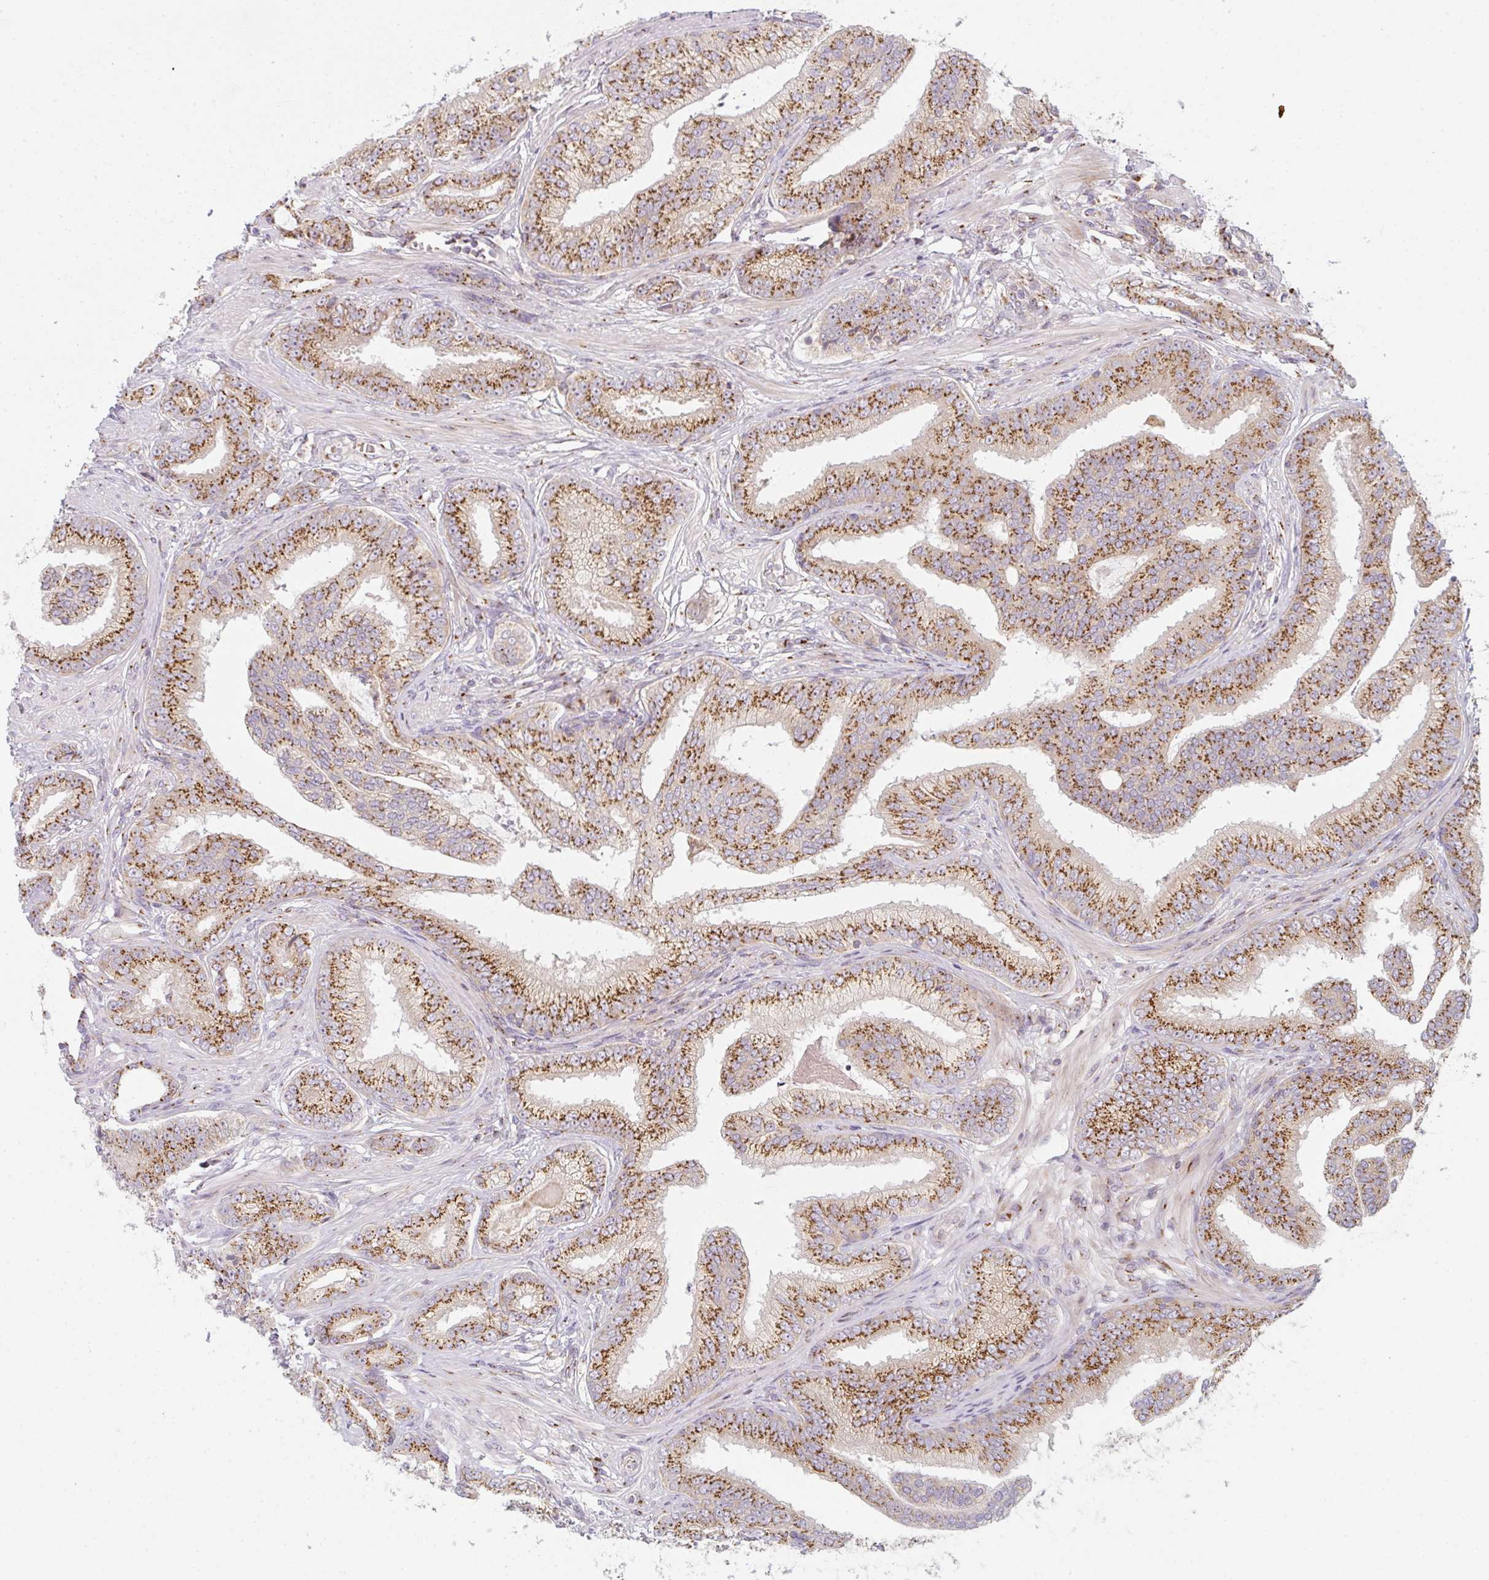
{"staining": {"intensity": "strong", "quantity": ">75%", "location": "cytoplasmic/membranous"}, "tissue": "prostate cancer", "cell_type": "Tumor cells", "image_type": "cancer", "snomed": [{"axis": "morphology", "description": "Adenocarcinoma, Low grade"}, {"axis": "topography", "description": "Prostate"}], "caption": "About >75% of tumor cells in low-grade adenocarcinoma (prostate) reveal strong cytoplasmic/membranous protein positivity as visualized by brown immunohistochemical staining.", "gene": "GVQW3", "patient": {"sex": "male", "age": 61}}